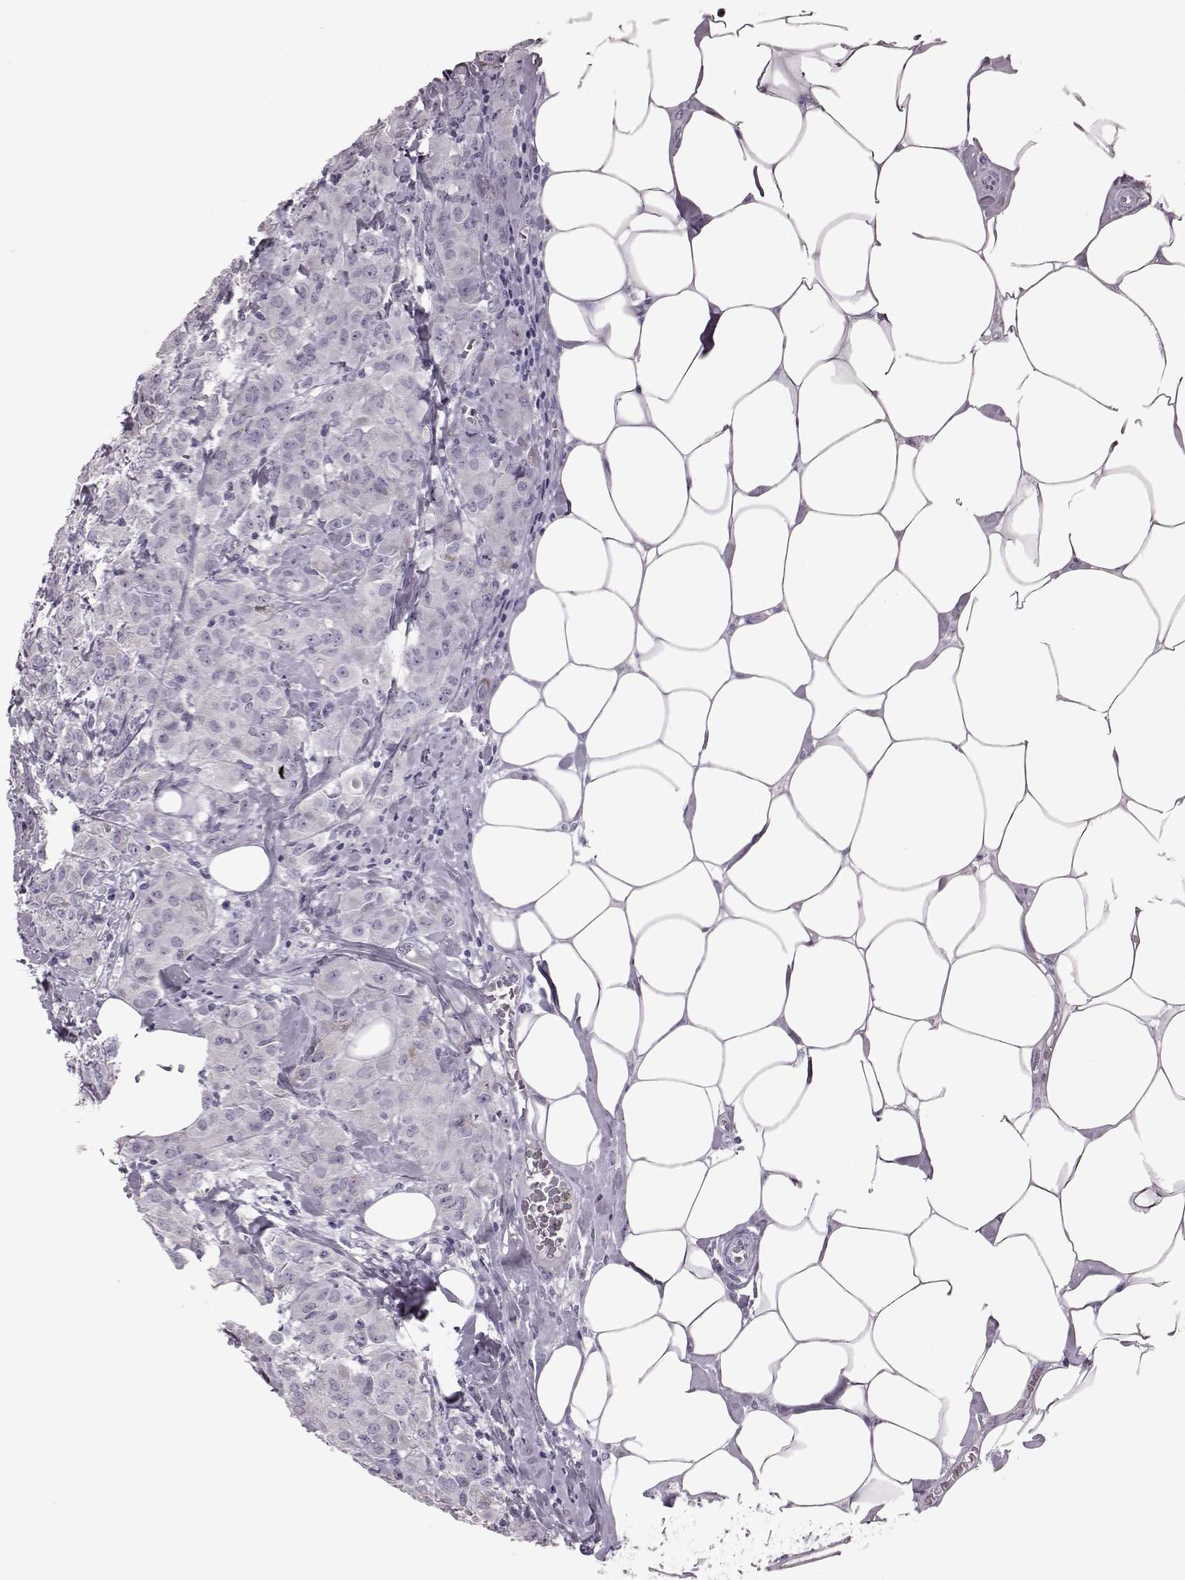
{"staining": {"intensity": "negative", "quantity": "none", "location": "none"}, "tissue": "breast cancer", "cell_type": "Tumor cells", "image_type": "cancer", "snomed": [{"axis": "morphology", "description": "Normal tissue, NOS"}, {"axis": "morphology", "description": "Duct carcinoma"}, {"axis": "topography", "description": "Breast"}], "caption": "Breast intraductal carcinoma stained for a protein using IHC shows no staining tumor cells.", "gene": "RIMS2", "patient": {"sex": "female", "age": 43}}